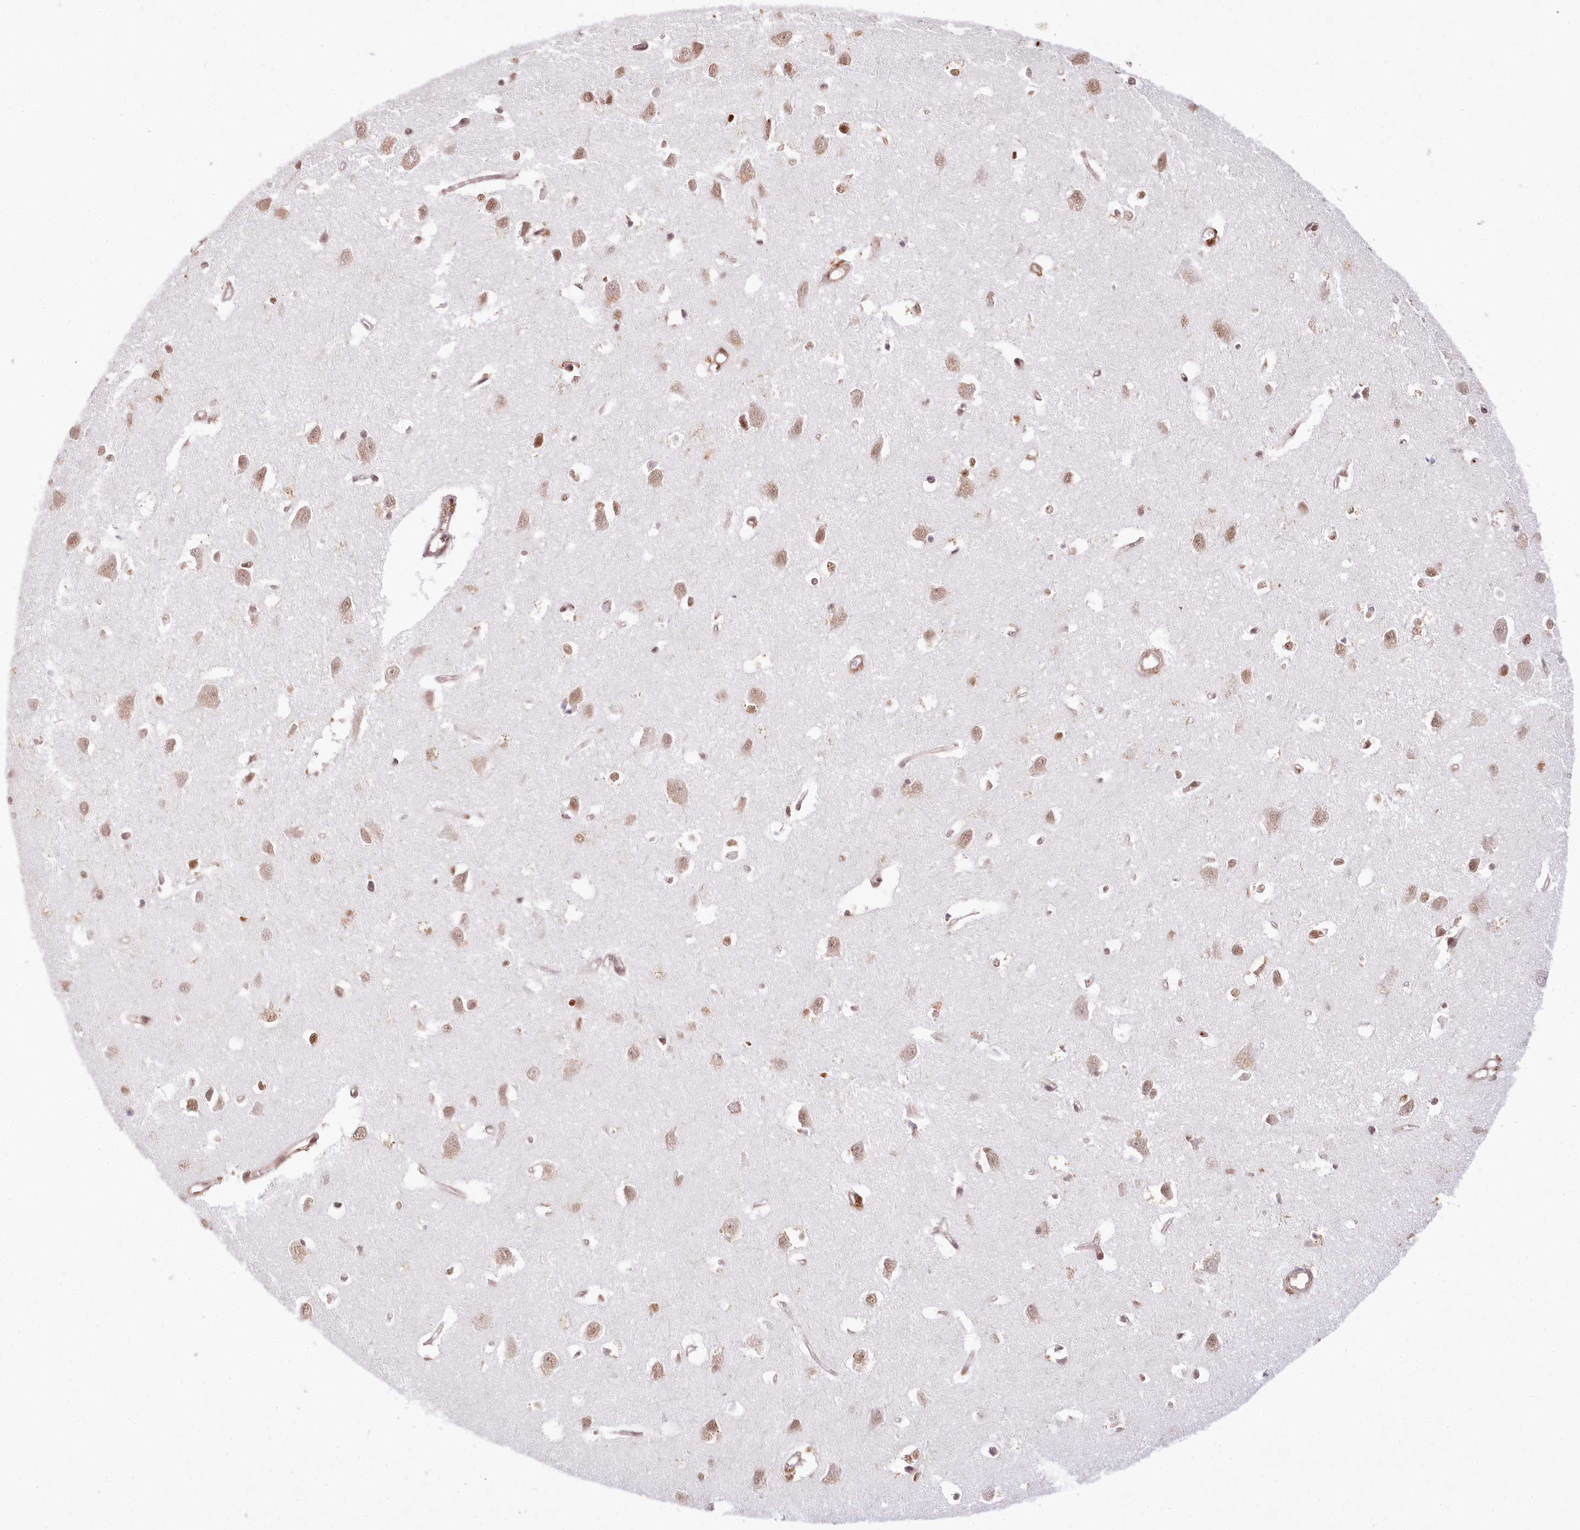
{"staining": {"intensity": "weak", "quantity": ">75%", "location": "cytoplasmic/membranous"}, "tissue": "cerebral cortex", "cell_type": "Endothelial cells", "image_type": "normal", "snomed": [{"axis": "morphology", "description": "Normal tissue, NOS"}, {"axis": "topography", "description": "Cerebral cortex"}], "caption": "Immunohistochemistry histopathology image of unremarkable cerebral cortex stained for a protein (brown), which reveals low levels of weak cytoplasmic/membranous expression in about >75% of endothelial cells.", "gene": "TUBGCP2", "patient": {"sex": "female", "age": 64}}